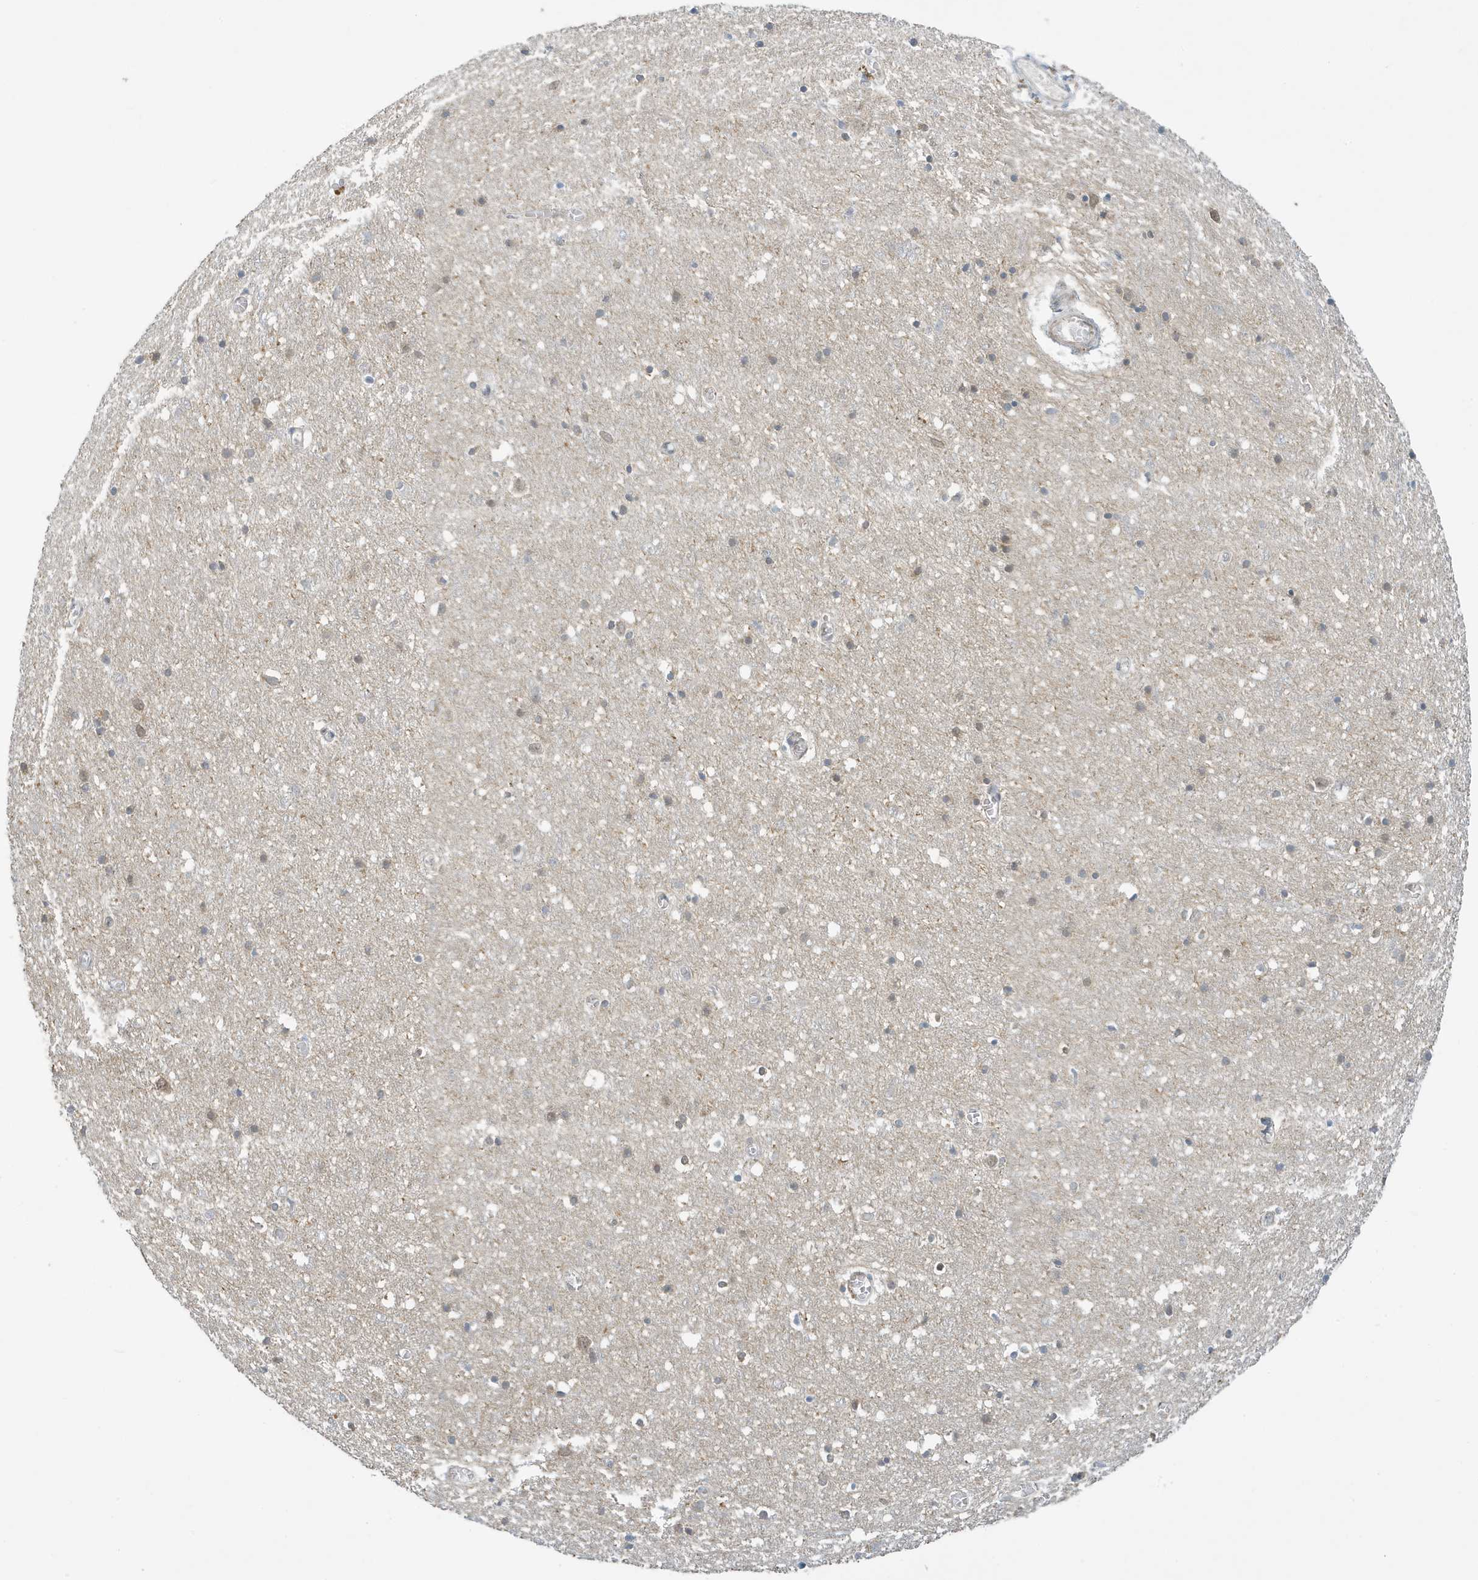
{"staining": {"intensity": "negative", "quantity": "none", "location": "none"}, "tissue": "cerebral cortex", "cell_type": "Endothelial cells", "image_type": "normal", "snomed": [{"axis": "morphology", "description": "Normal tissue, NOS"}, {"axis": "topography", "description": "Cerebral cortex"}], "caption": "Cerebral cortex stained for a protein using IHC demonstrates no staining endothelial cells.", "gene": "NCOA7", "patient": {"sex": "female", "age": 64}}